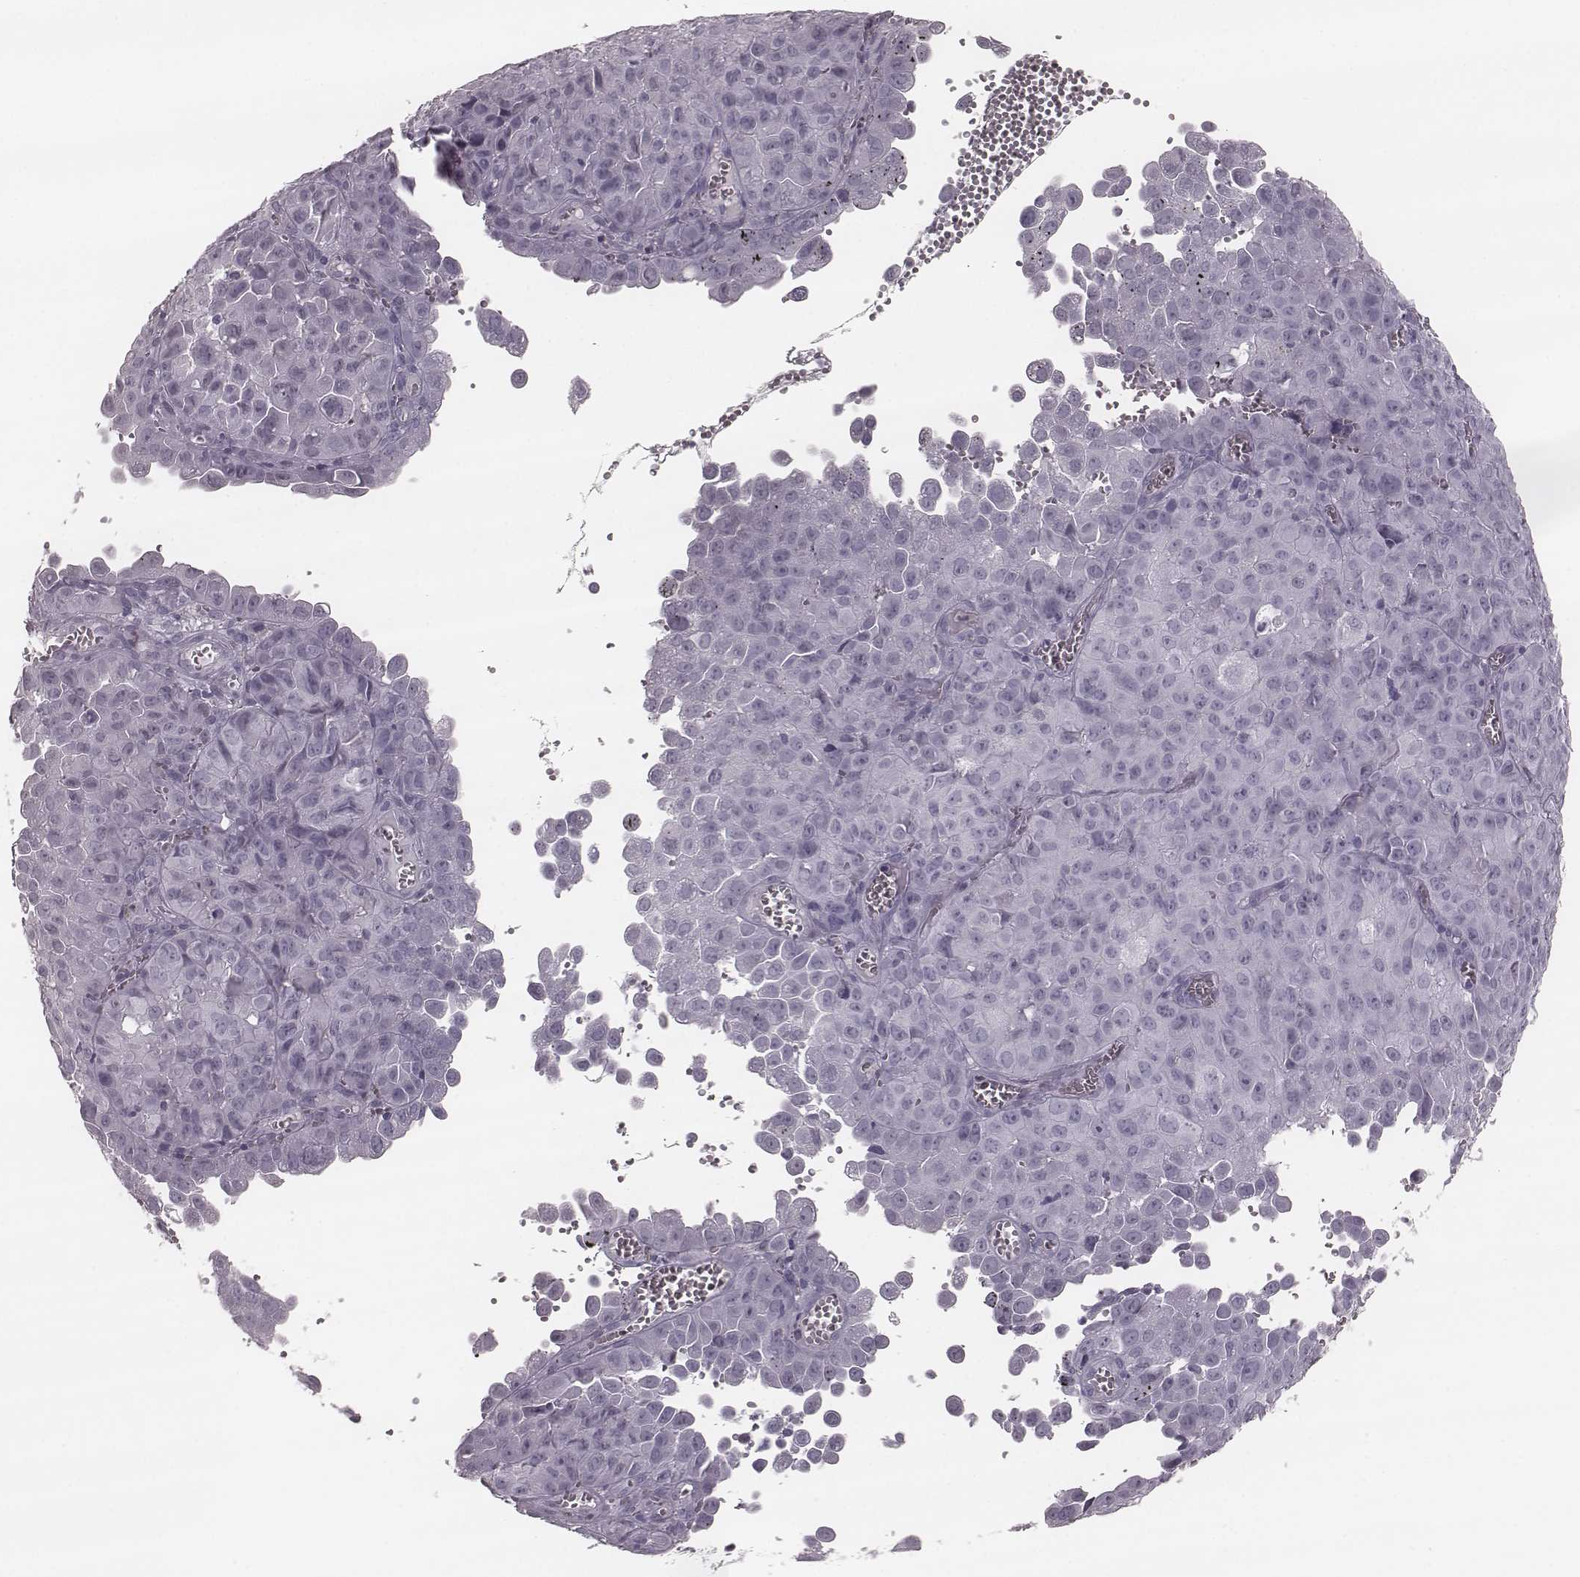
{"staining": {"intensity": "negative", "quantity": "none", "location": "none"}, "tissue": "cervical cancer", "cell_type": "Tumor cells", "image_type": "cancer", "snomed": [{"axis": "morphology", "description": "Squamous cell carcinoma, NOS"}, {"axis": "topography", "description": "Cervix"}], "caption": "High power microscopy image of an immunohistochemistry (IHC) image of cervical cancer (squamous cell carcinoma), revealing no significant expression in tumor cells. (Brightfield microscopy of DAB immunohistochemistry (IHC) at high magnification).", "gene": "KRT74", "patient": {"sex": "female", "age": 55}}